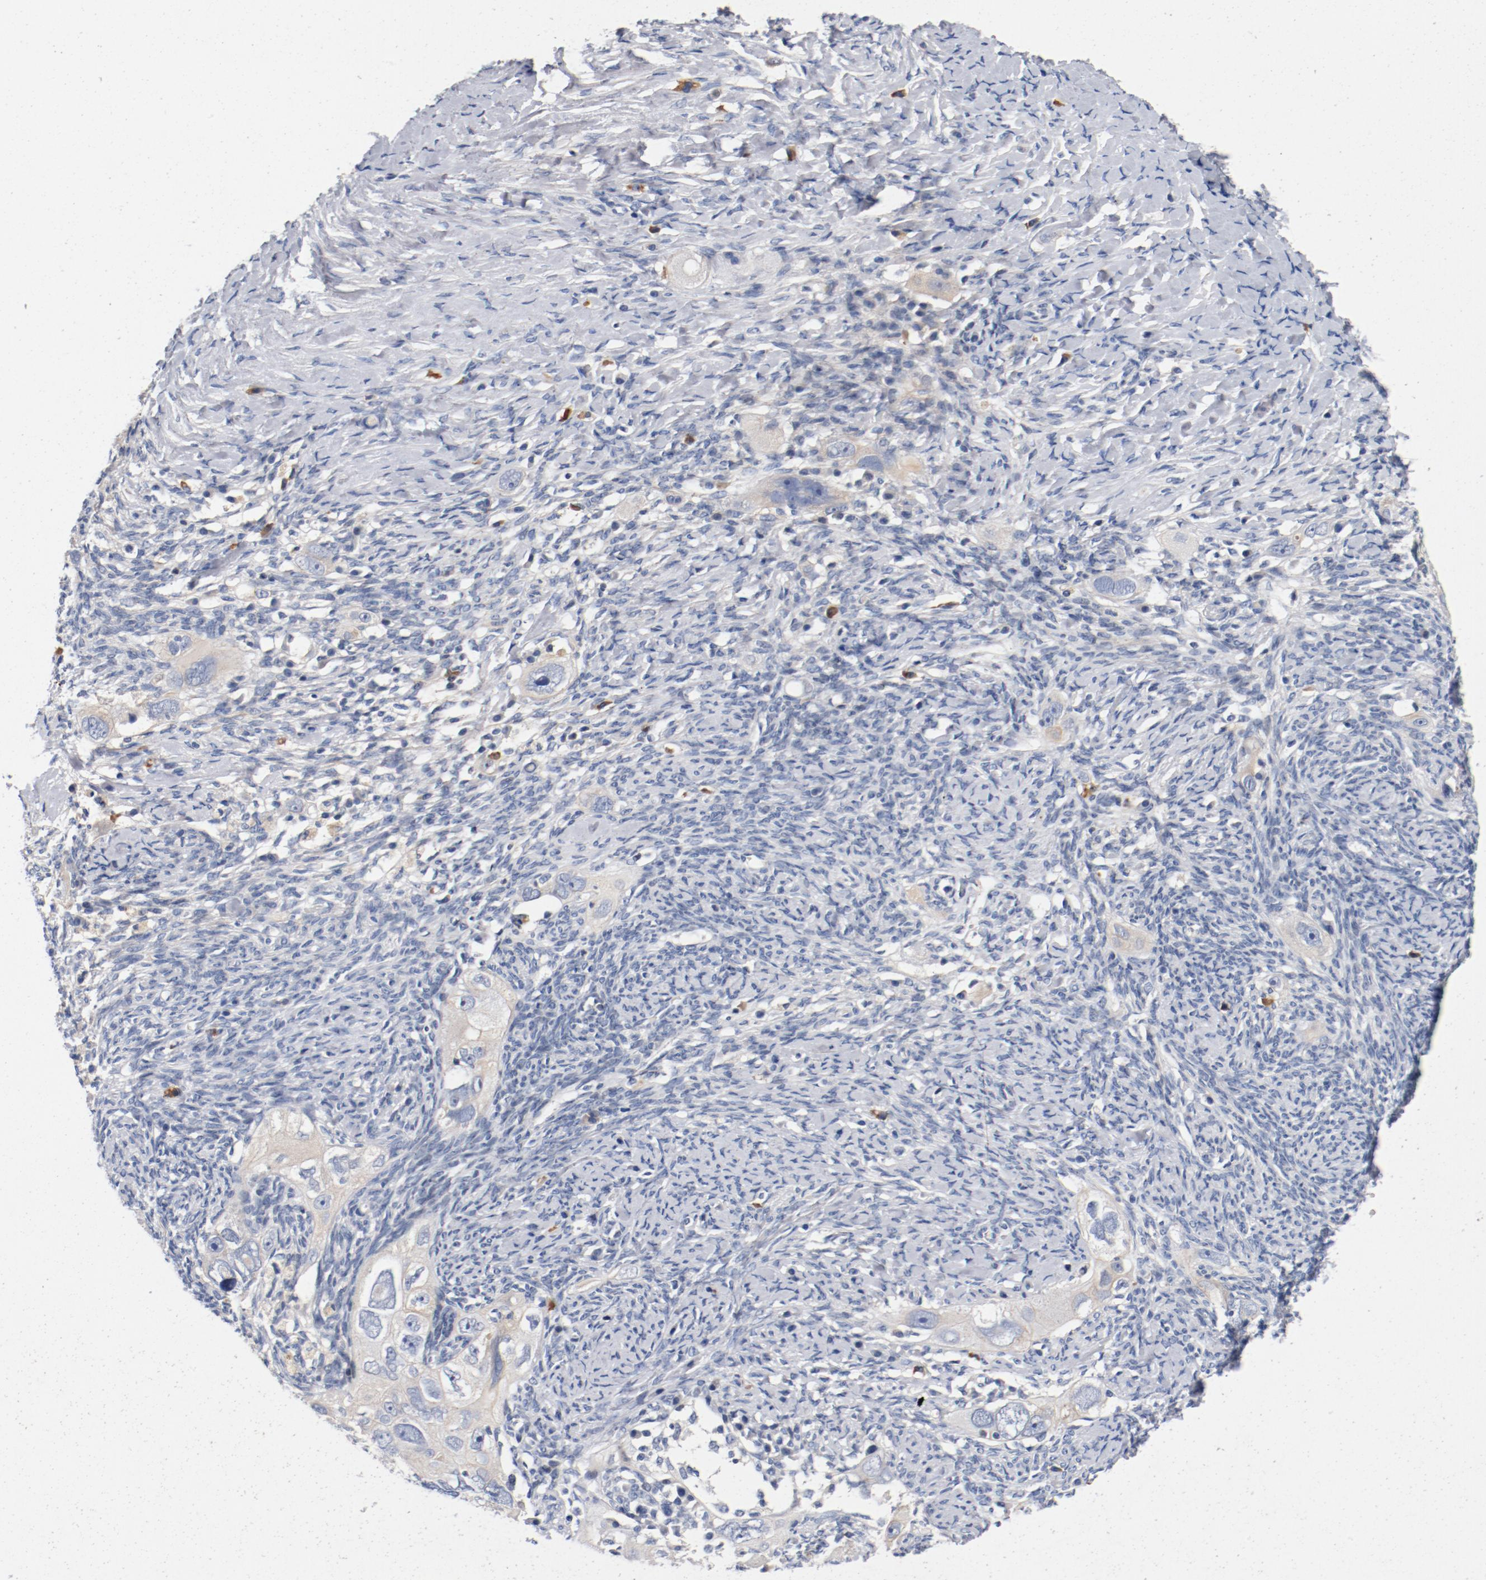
{"staining": {"intensity": "moderate", "quantity": "<25%", "location": "cytoplasmic/membranous"}, "tissue": "ovarian cancer", "cell_type": "Tumor cells", "image_type": "cancer", "snomed": [{"axis": "morphology", "description": "Normal tissue, NOS"}, {"axis": "morphology", "description": "Cystadenocarcinoma, serous, NOS"}, {"axis": "topography", "description": "Ovary"}], "caption": "A high-resolution micrograph shows immunohistochemistry staining of ovarian cancer (serous cystadenocarcinoma), which shows moderate cytoplasmic/membranous expression in approximately <25% of tumor cells.", "gene": "PIM1", "patient": {"sex": "female", "age": 62}}